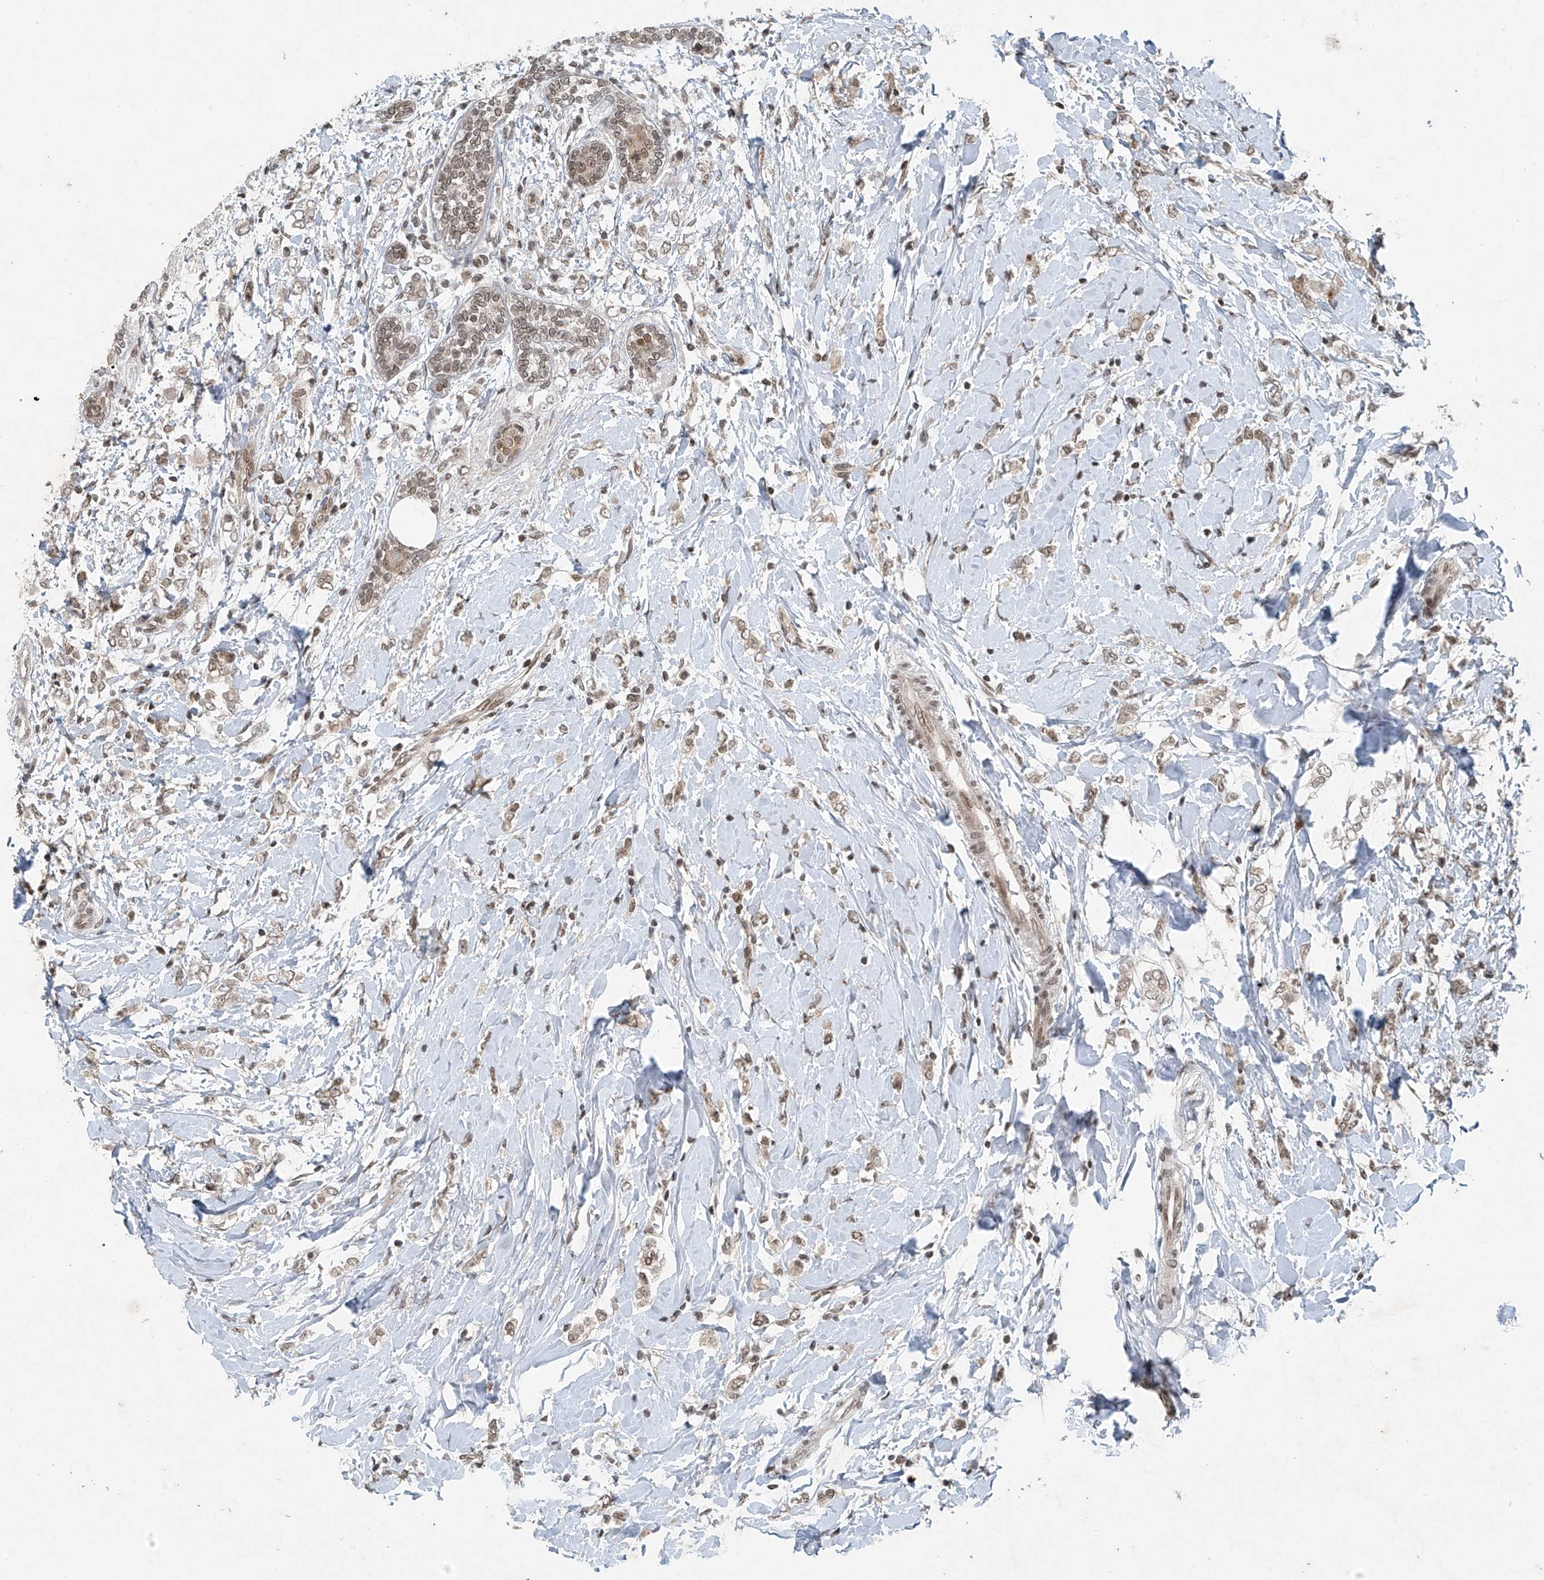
{"staining": {"intensity": "weak", "quantity": ">75%", "location": "nuclear"}, "tissue": "breast cancer", "cell_type": "Tumor cells", "image_type": "cancer", "snomed": [{"axis": "morphology", "description": "Normal tissue, NOS"}, {"axis": "morphology", "description": "Lobular carcinoma"}, {"axis": "topography", "description": "Breast"}], "caption": "There is low levels of weak nuclear staining in tumor cells of breast cancer (lobular carcinoma), as demonstrated by immunohistochemical staining (brown color).", "gene": "TAF8", "patient": {"sex": "female", "age": 47}}